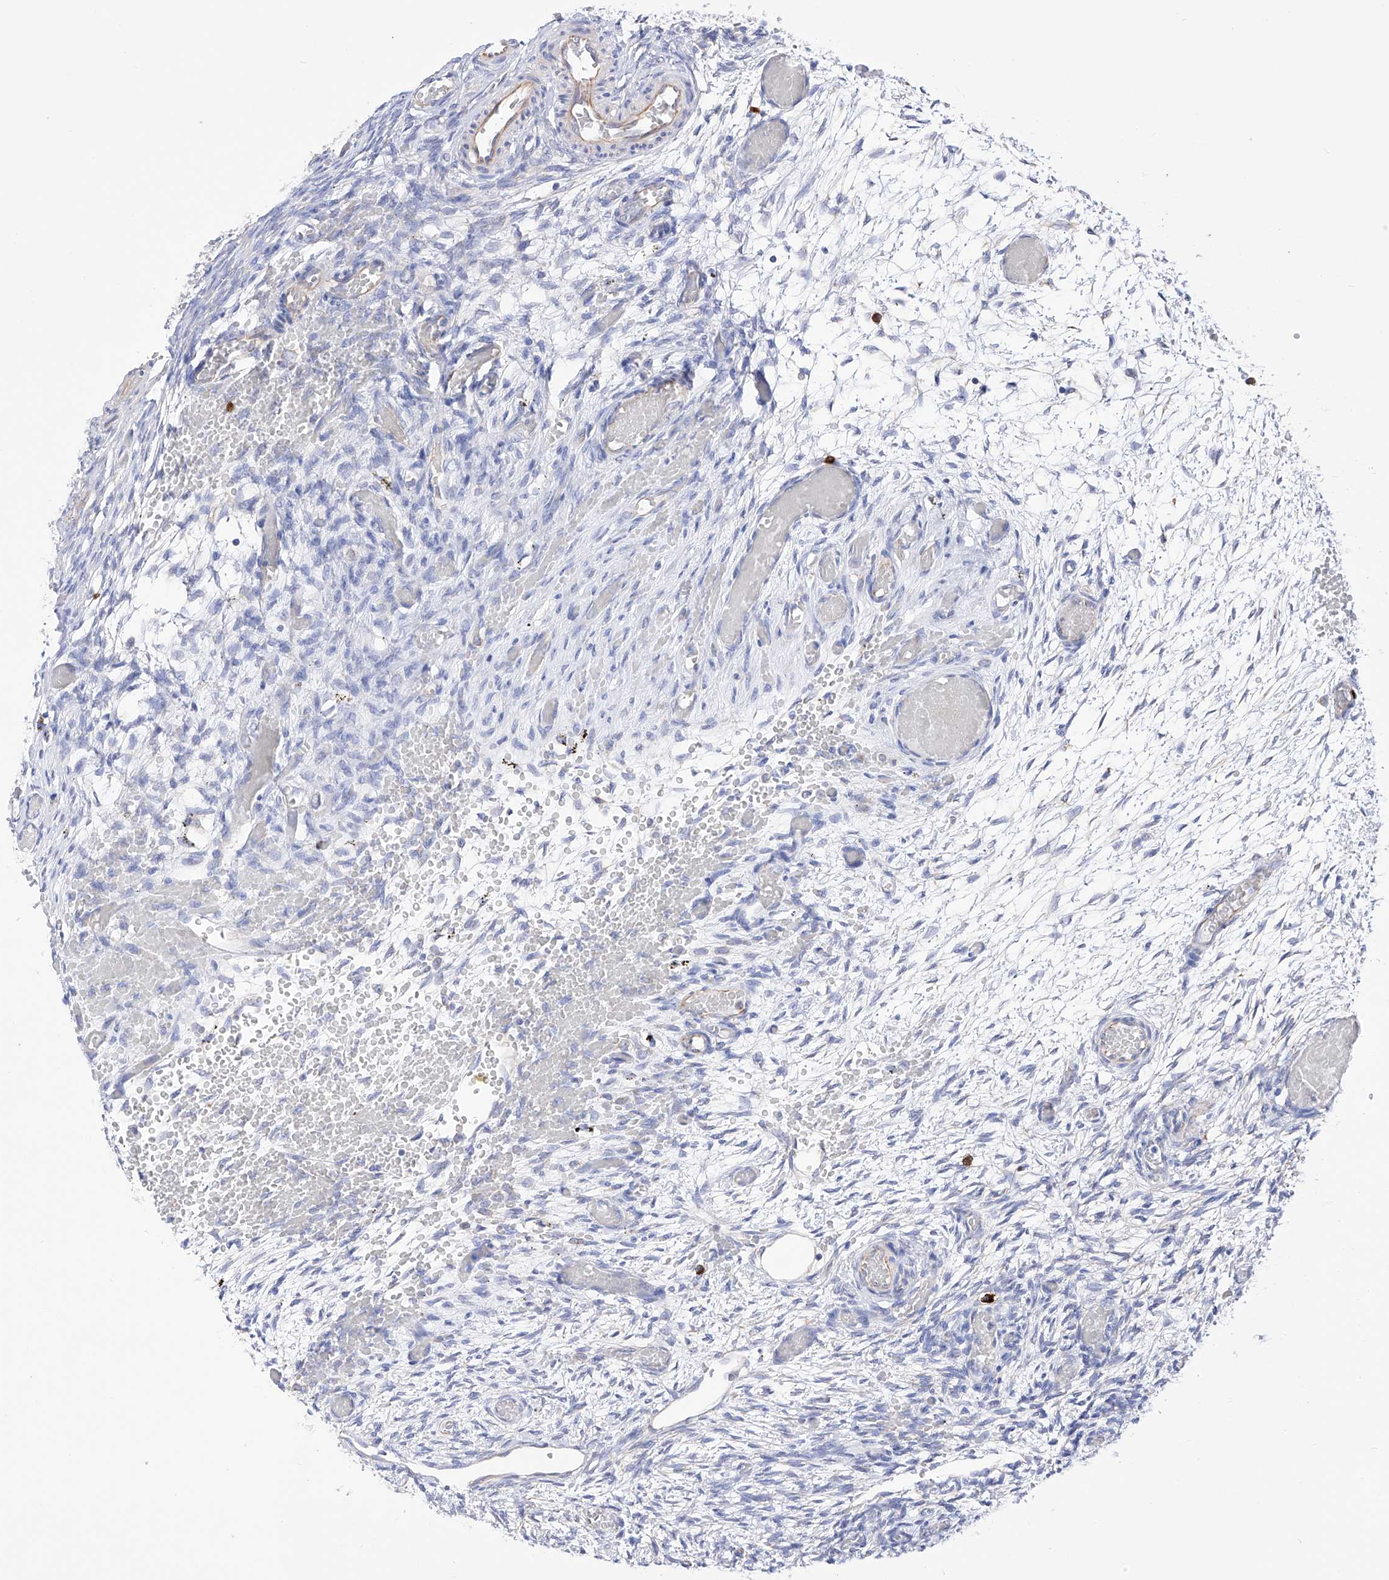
{"staining": {"intensity": "negative", "quantity": "none", "location": "none"}, "tissue": "ovary", "cell_type": "Ovarian stroma cells", "image_type": "normal", "snomed": [{"axis": "morphology", "description": "Adenocarcinoma, NOS"}, {"axis": "topography", "description": "Endometrium"}], "caption": "Immunohistochemical staining of benign ovary reveals no significant positivity in ovarian stroma cells. (DAB immunohistochemistry (IHC) with hematoxylin counter stain).", "gene": "FLG", "patient": {"sex": "female", "age": 32}}